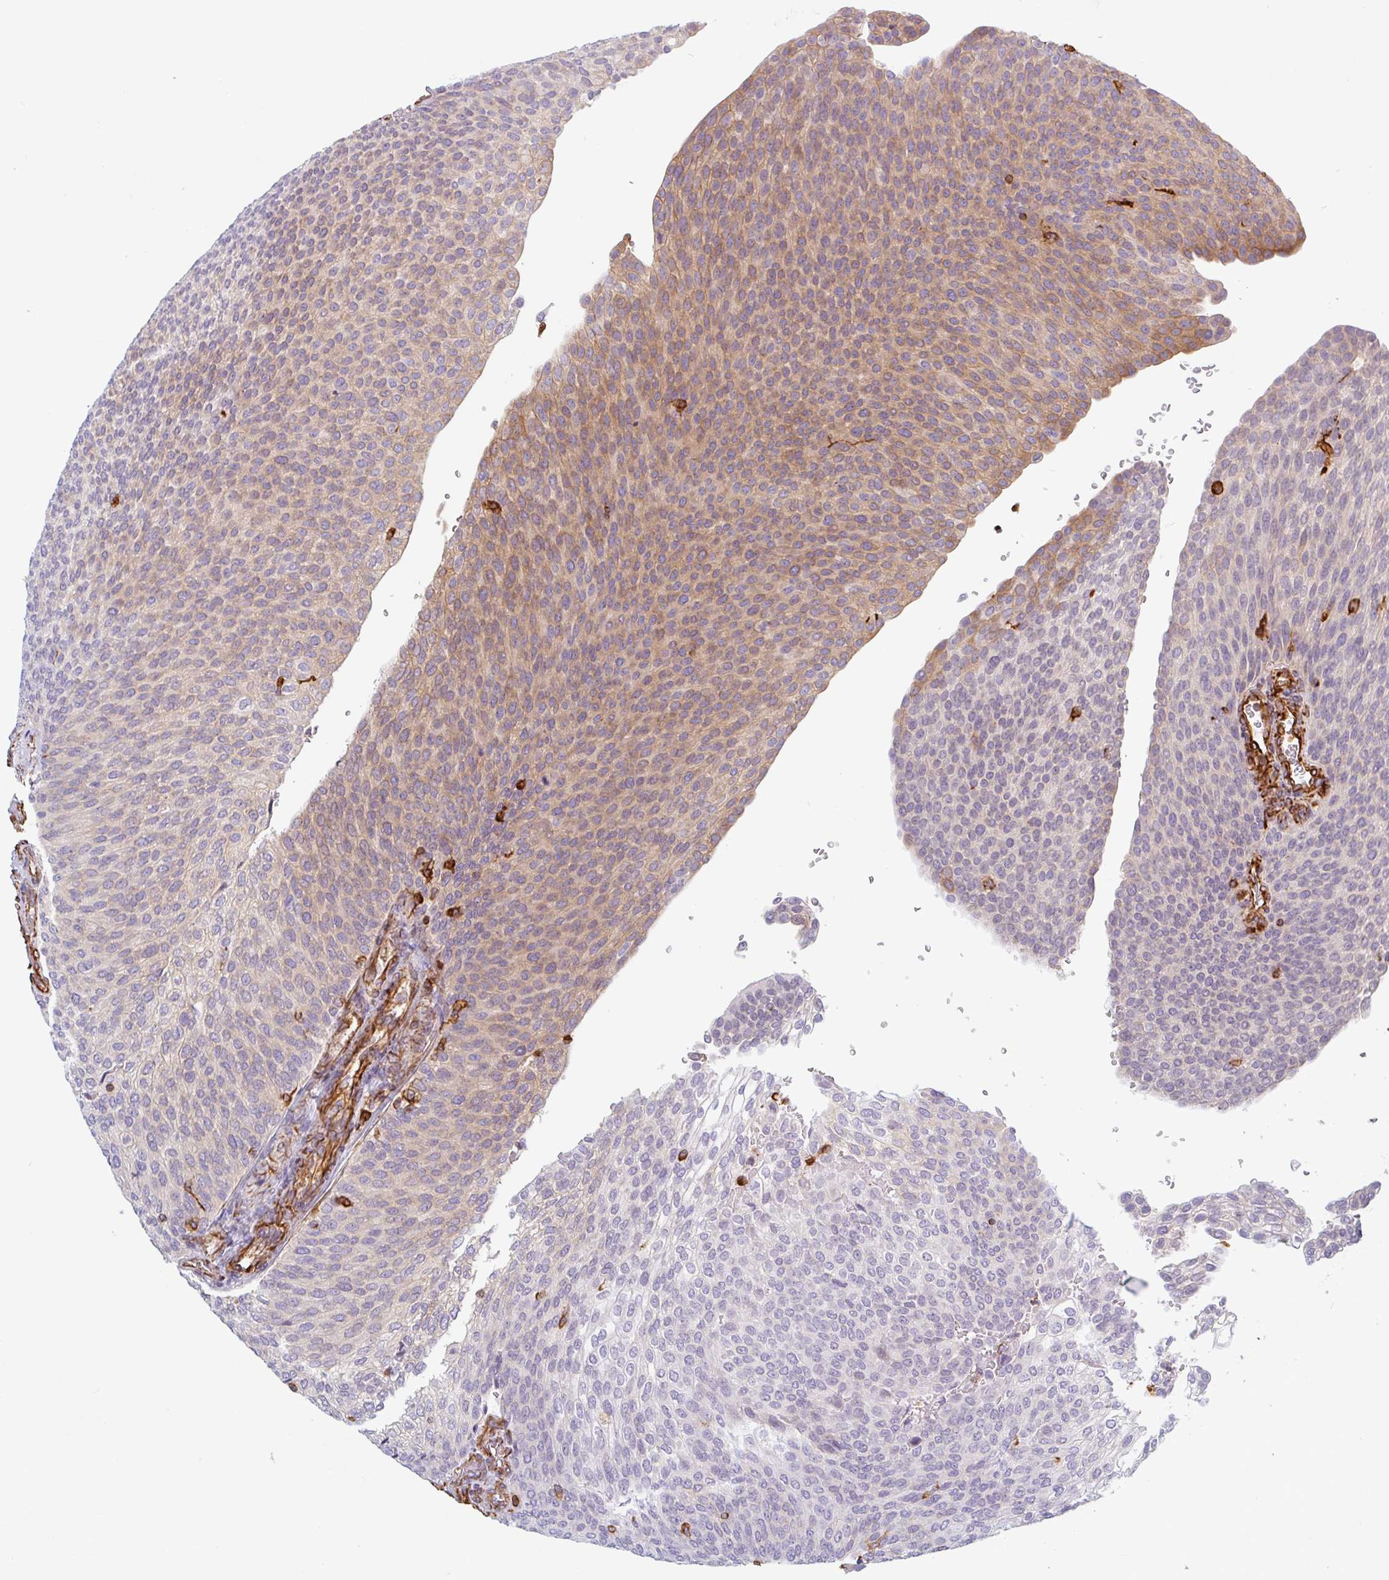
{"staining": {"intensity": "moderate", "quantity": "25%-75%", "location": "cytoplasmic/membranous"}, "tissue": "urothelial cancer", "cell_type": "Tumor cells", "image_type": "cancer", "snomed": [{"axis": "morphology", "description": "Urothelial carcinoma, High grade"}, {"axis": "topography", "description": "Urinary bladder"}], "caption": "Brown immunohistochemical staining in urothelial cancer displays moderate cytoplasmic/membranous expression in approximately 25%-75% of tumor cells.", "gene": "PPFIA1", "patient": {"sex": "female", "age": 79}}